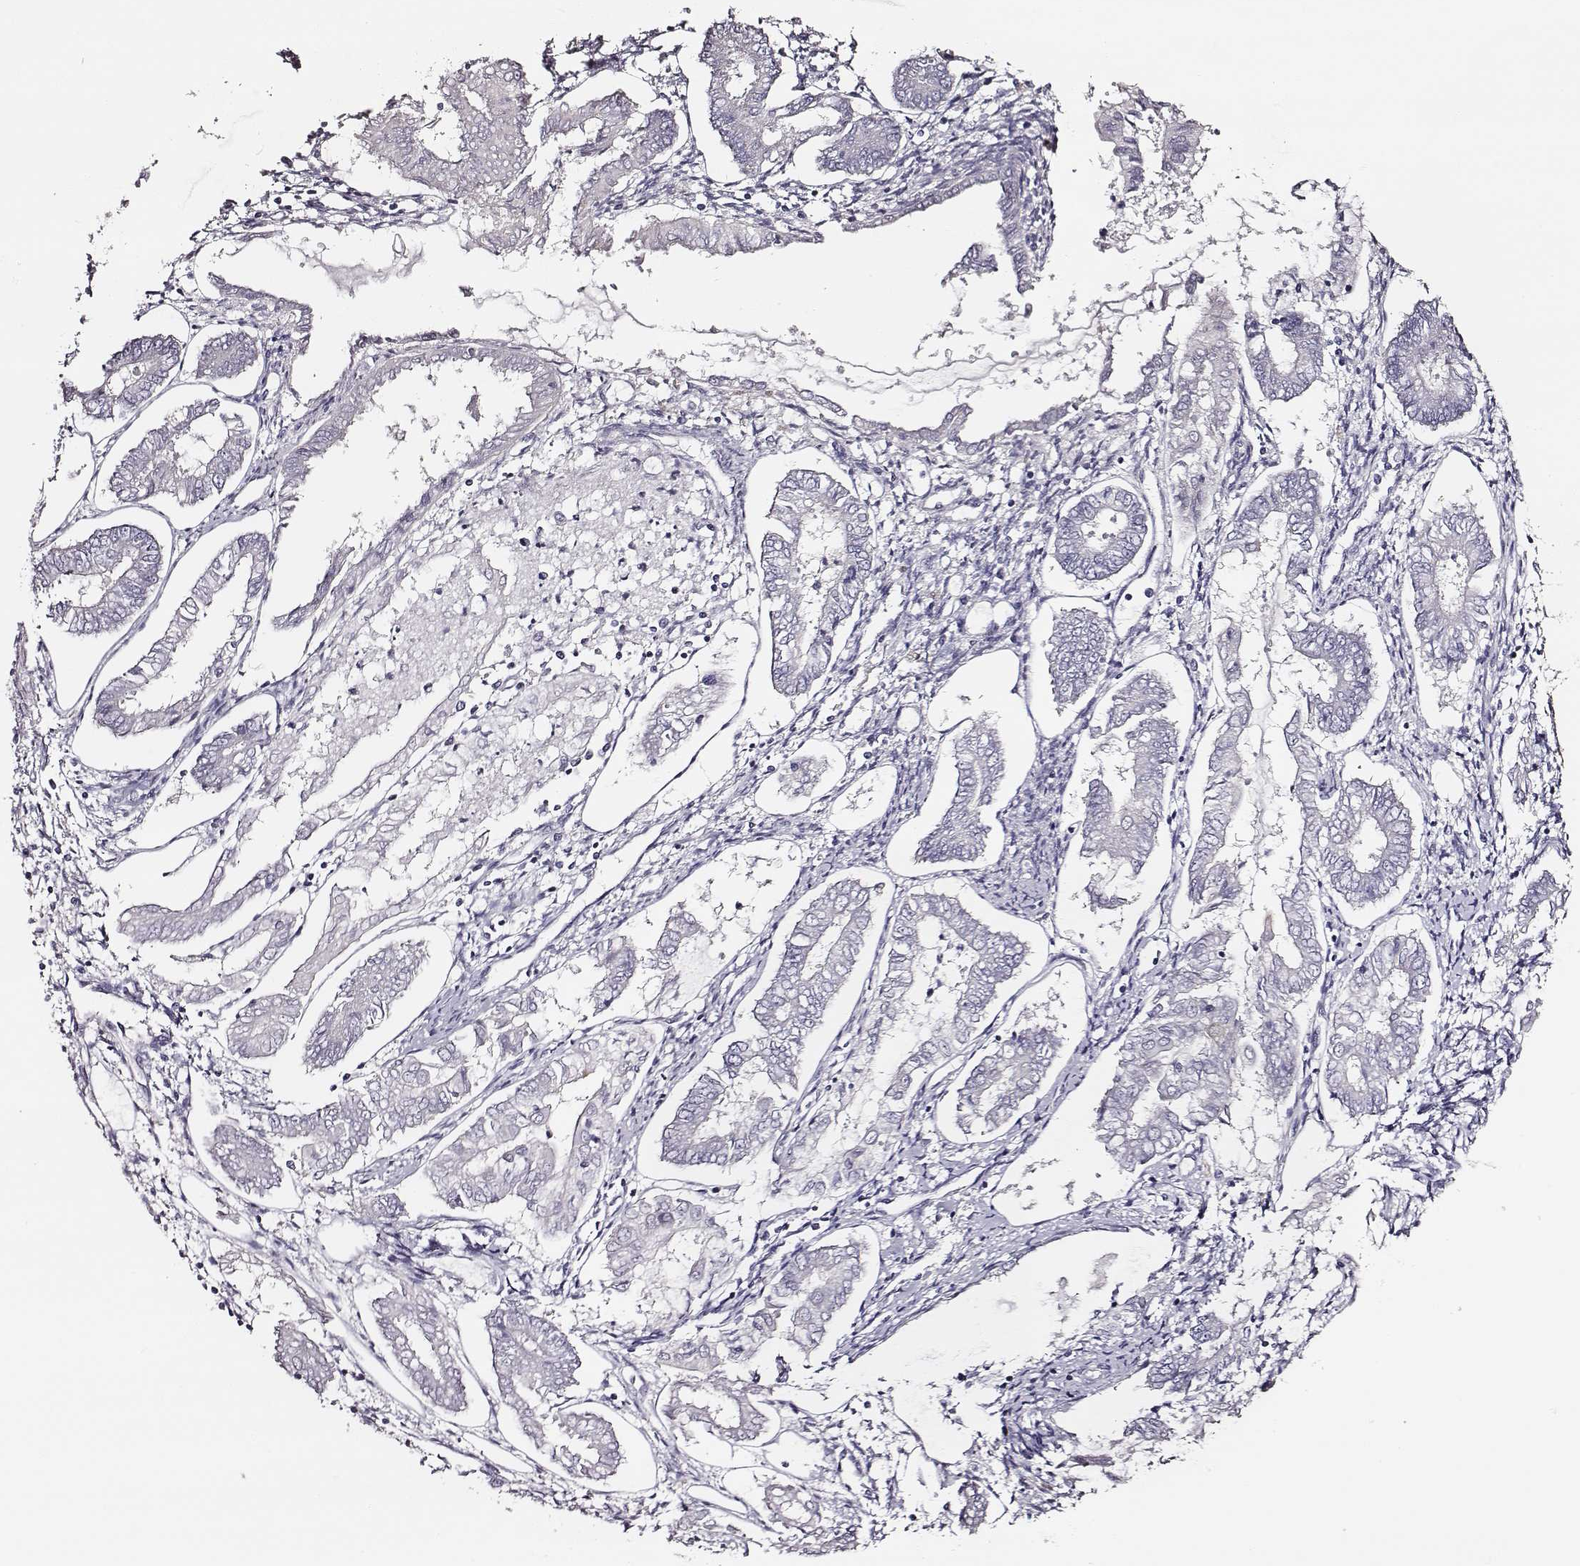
{"staining": {"intensity": "negative", "quantity": "none", "location": "none"}, "tissue": "endometrial cancer", "cell_type": "Tumor cells", "image_type": "cancer", "snomed": [{"axis": "morphology", "description": "Adenocarcinoma, NOS"}, {"axis": "topography", "description": "Endometrium"}], "caption": "An immunohistochemistry (IHC) image of endometrial cancer is shown. There is no staining in tumor cells of endometrial cancer.", "gene": "AADAT", "patient": {"sex": "female", "age": 68}}